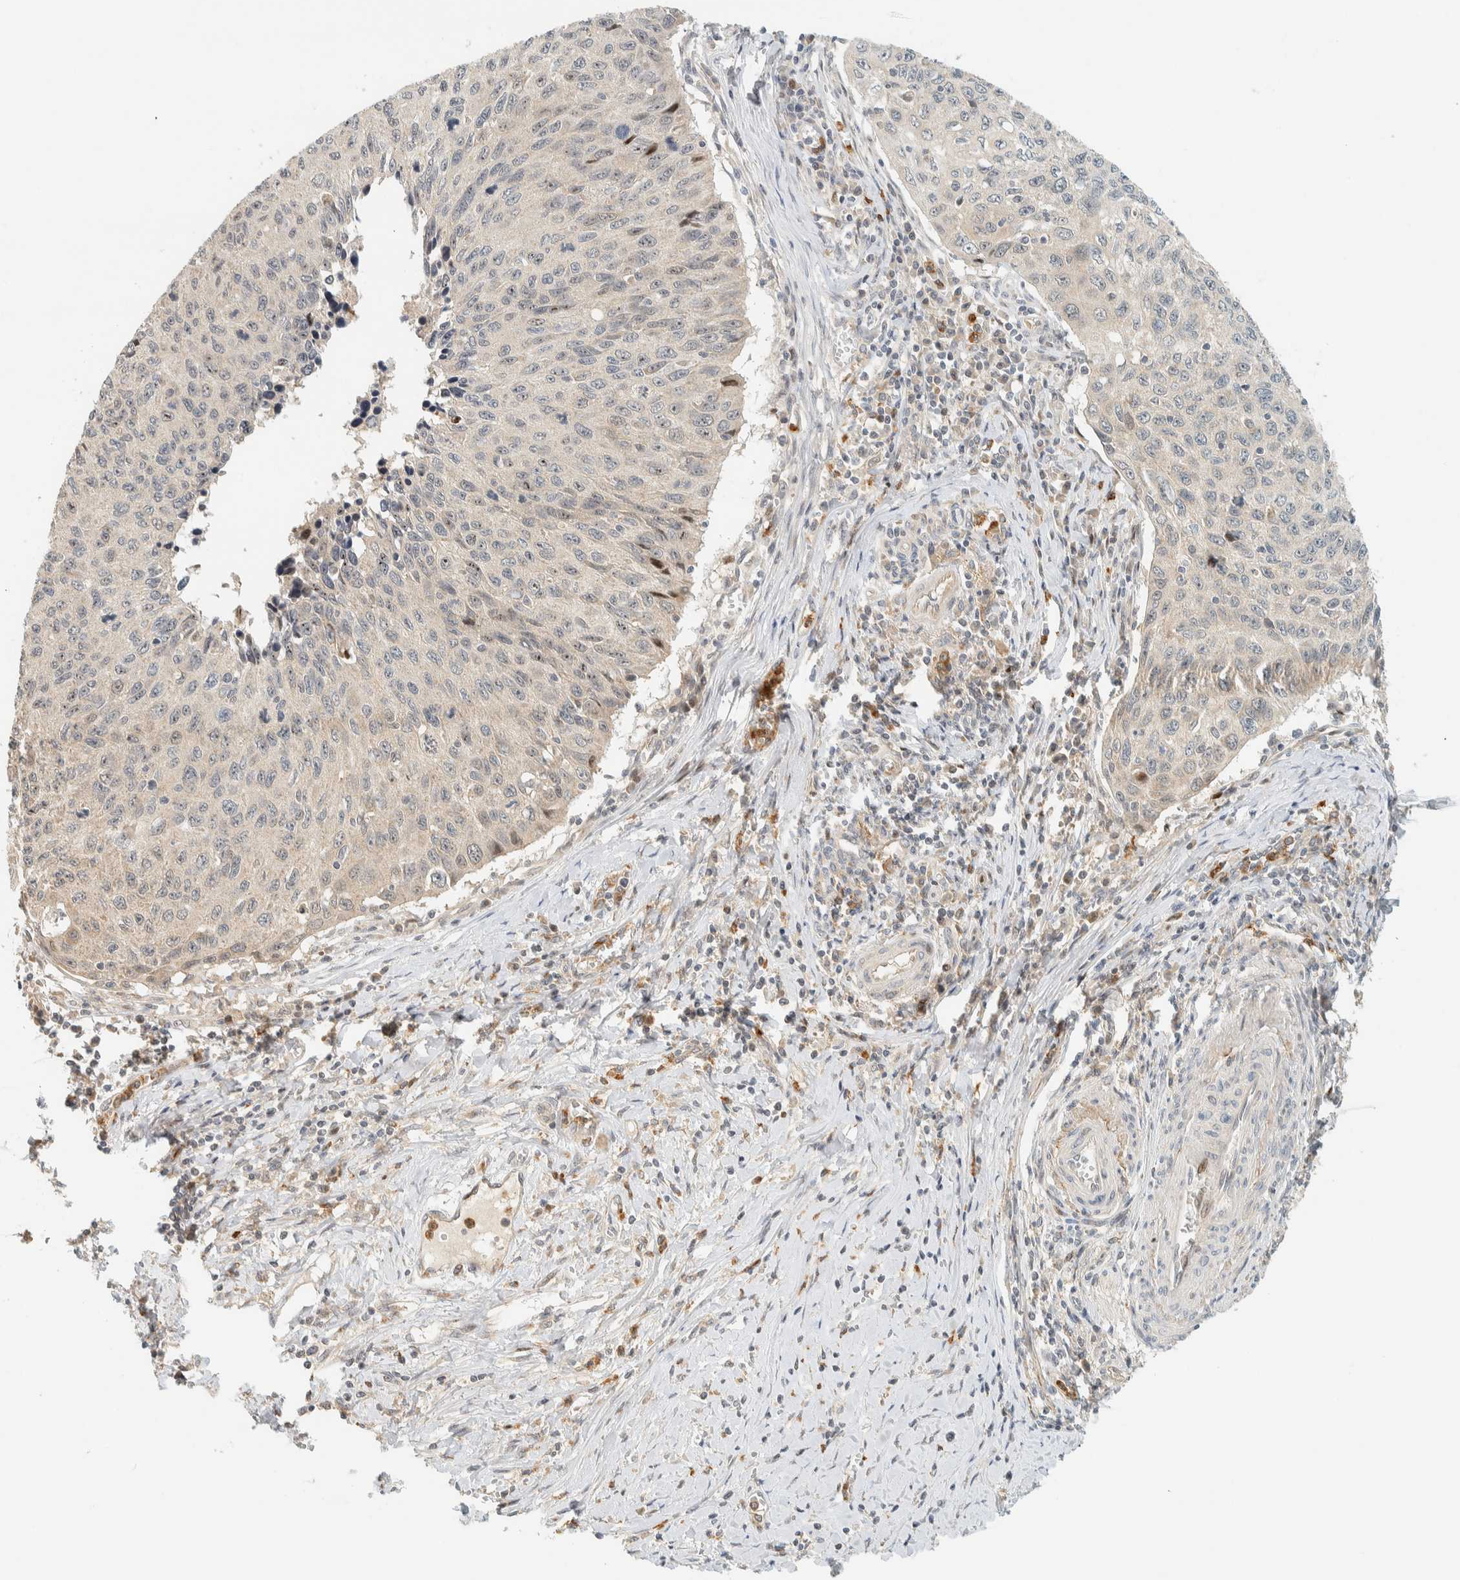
{"staining": {"intensity": "weak", "quantity": "<25%", "location": "cytoplasmic/membranous"}, "tissue": "cervical cancer", "cell_type": "Tumor cells", "image_type": "cancer", "snomed": [{"axis": "morphology", "description": "Squamous cell carcinoma, NOS"}, {"axis": "topography", "description": "Cervix"}], "caption": "Immunohistochemistry image of neoplastic tissue: cervical cancer stained with DAB (3,3'-diaminobenzidine) shows no significant protein expression in tumor cells. (Immunohistochemistry (ihc), brightfield microscopy, high magnification).", "gene": "CCDC171", "patient": {"sex": "female", "age": 53}}